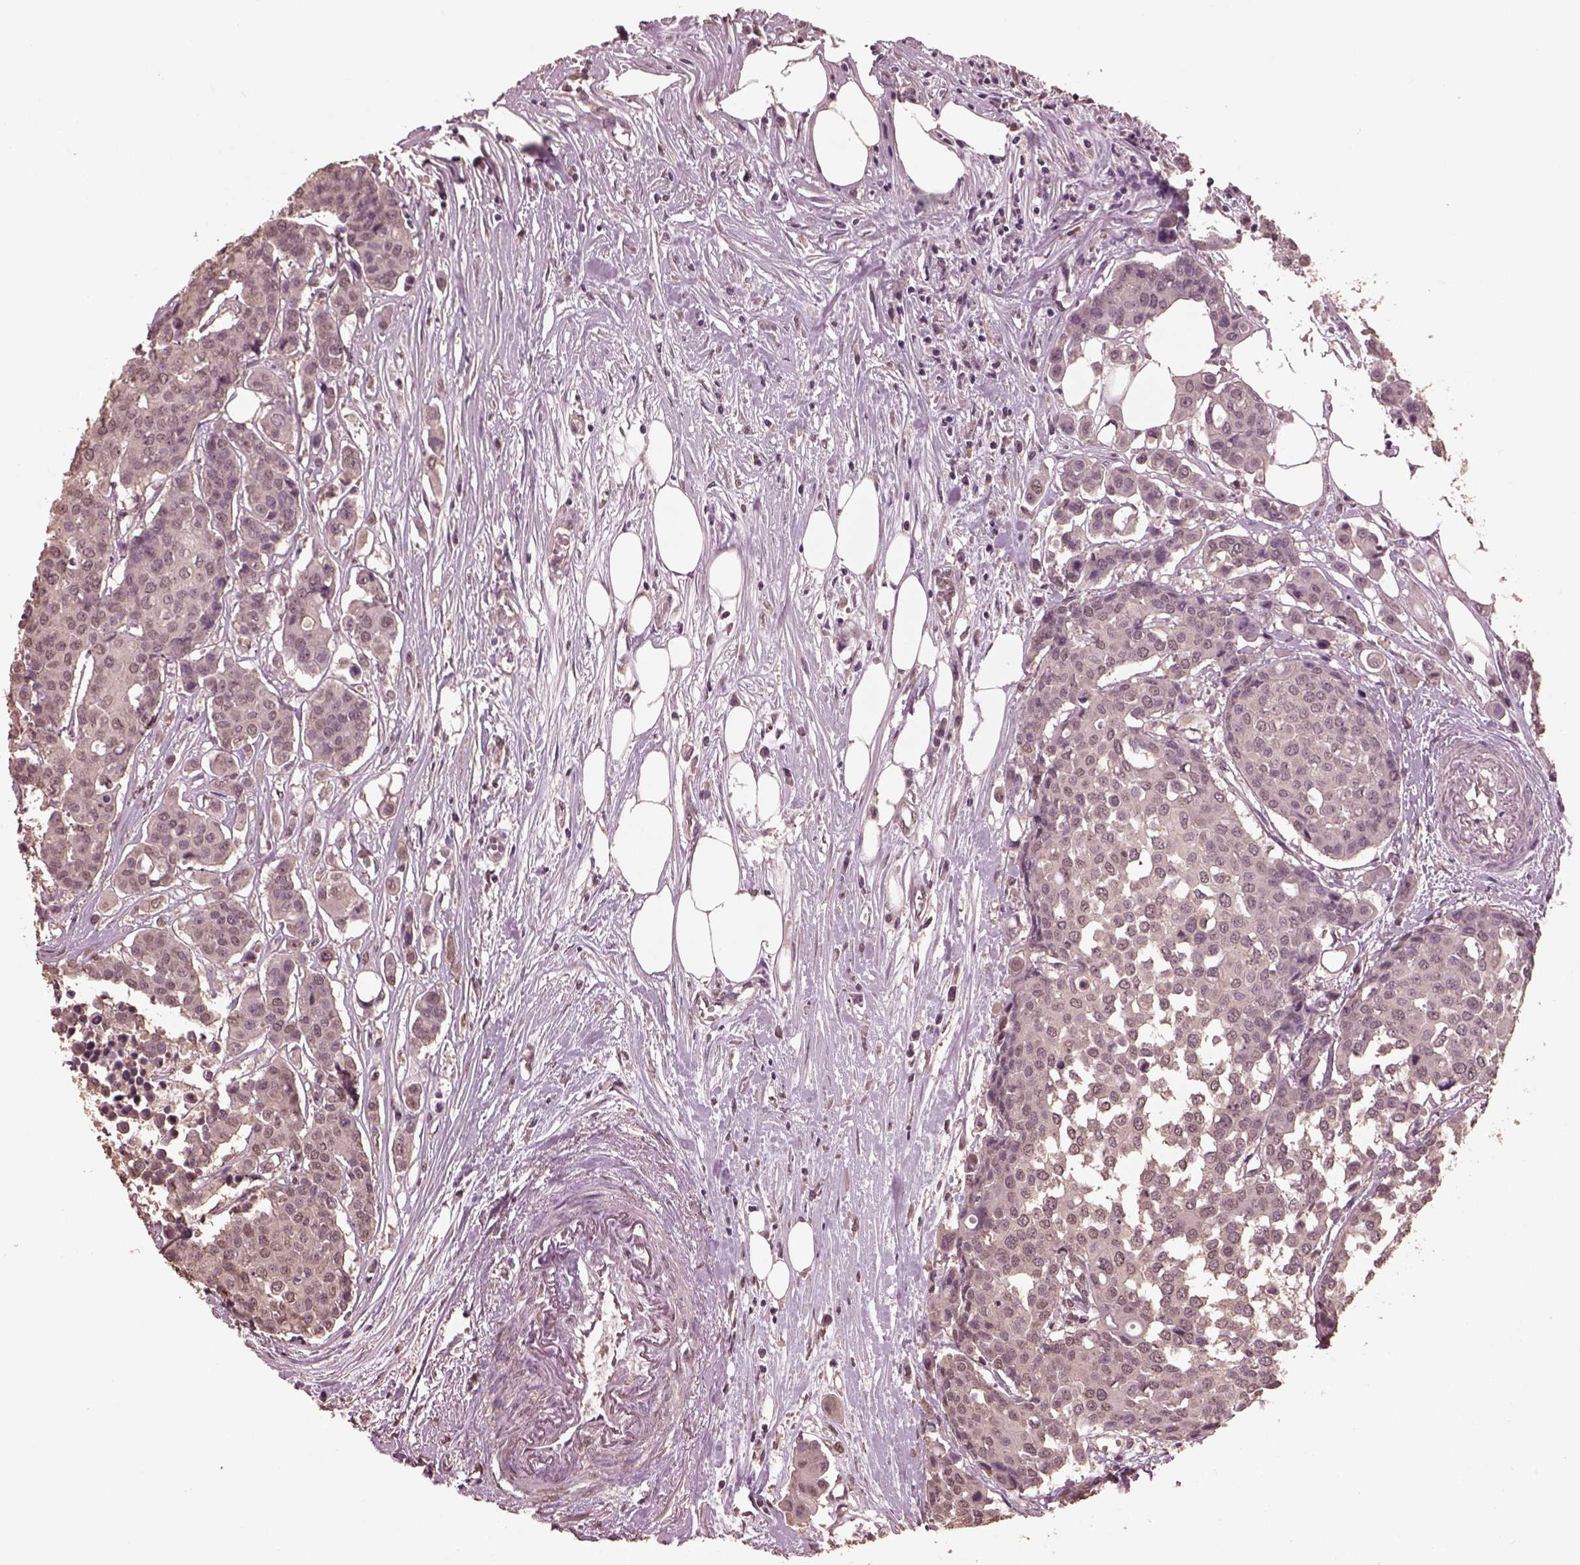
{"staining": {"intensity": "negative", "quantity": "none", "location": "none"}, "tissue": "carcinoid", "cell_type": "Tumor cells", "image_type": "cancer", "snomed": [{"axis": "morphology", "description": "Carcinoid, malignant, NOS"}, {"axis": "topography", "description": "Colon"}], "caption": "Immunohistochemistry (IHC) image of carcinoid stained for a protein (brown), which reveals no expression in tumor cells.", "gene": "CPT1C", "patient": {"sex": "male", "age": 81}}